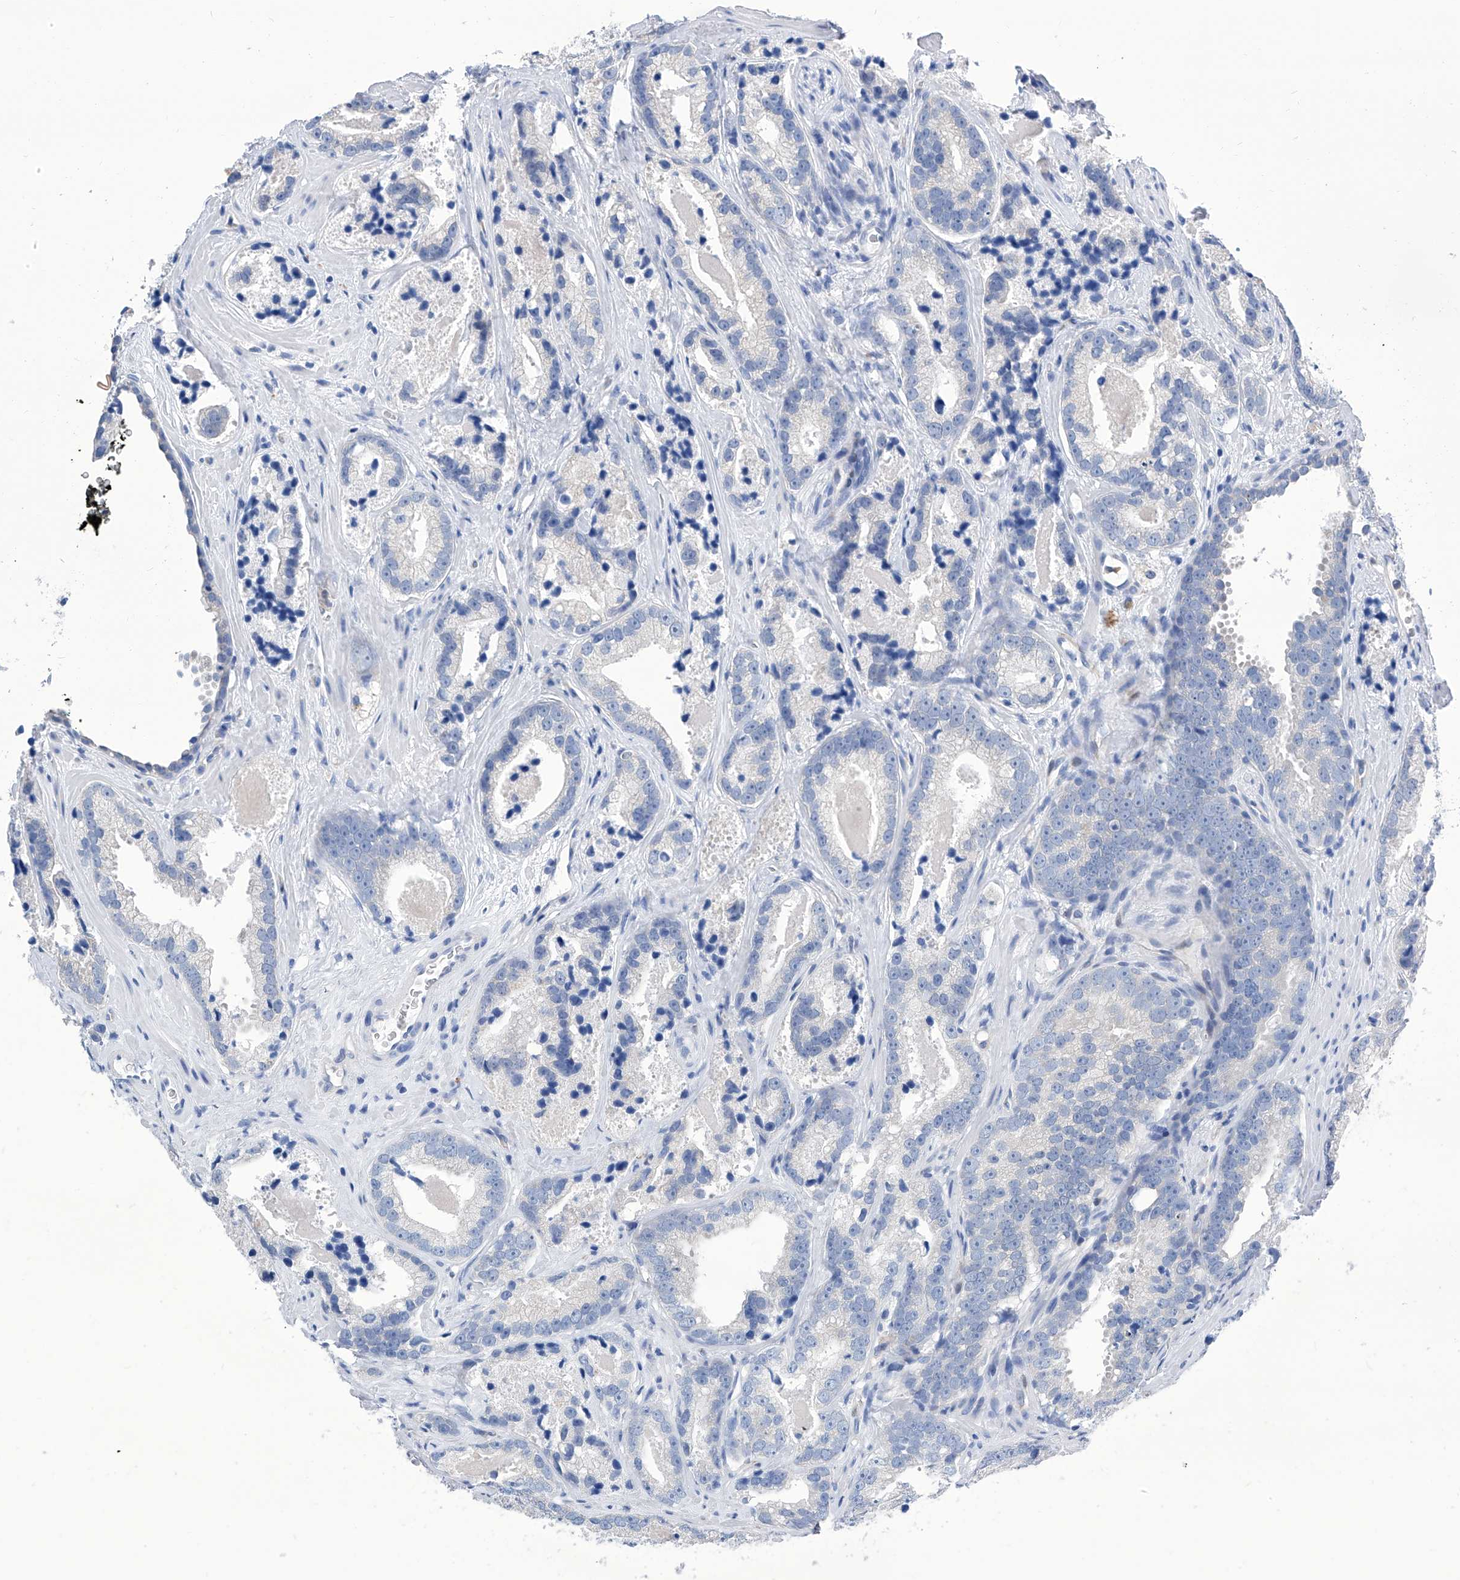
{"staining": {"intensity": "negative", "quantity": "none", "location": "none"}, "tissue": "prostate cancer", "cell_type": "Tumor cells", "image_type": "cancer", "snomed": [{"axis": "morphology", "description": "Adenocarcinoma, High grade"}, {"axis": "topography", "description": "Prostate"}], "caption": "Immunohistochemical staining of human prostate cancer reveals no significant expression in tumor cells. Nuclei are stained in blue.", "gene": "IMPA2", "patient": {"sex": "male", "age": 62}}